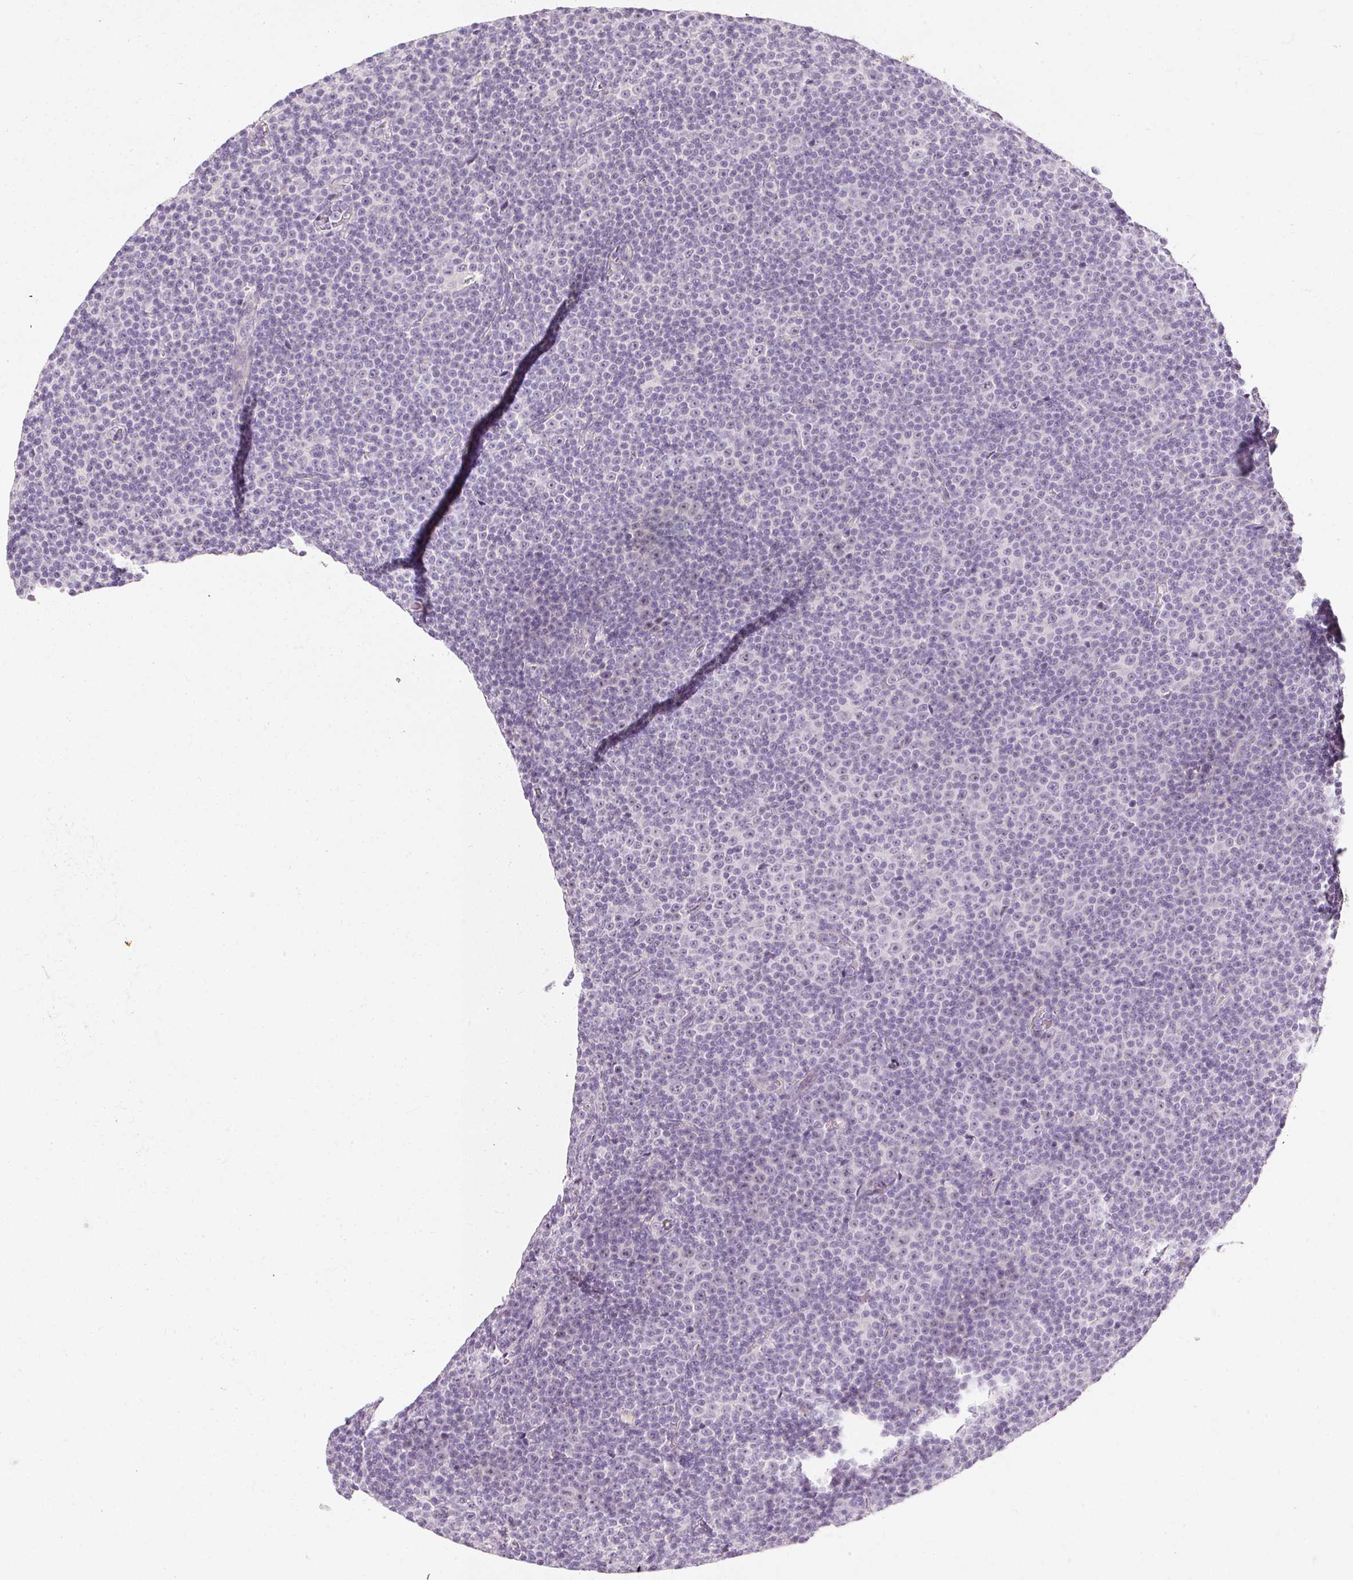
{"staining": {"intensity": "negative", "quantity": "none", "location": "none"}, "tissue": "lymphoma", "cell_type": "Tumor cells", "image_type": "cancer", "snomed": [{"axis": "morphology", "description": "Malignant lymphoma, non-Hodgkin's type, Low grade"}, {"axis": "topography", "description": "Lymph node"}], "caption": "Tumor cells are negative for protein expression in human low-grade malignant lymphoma, non-Hodgkin's type. (DAB immunohistochemistry (IHC), high magnification).", "gene": "ELAVL3", "patient": {"sex": "female", "age": 67}}